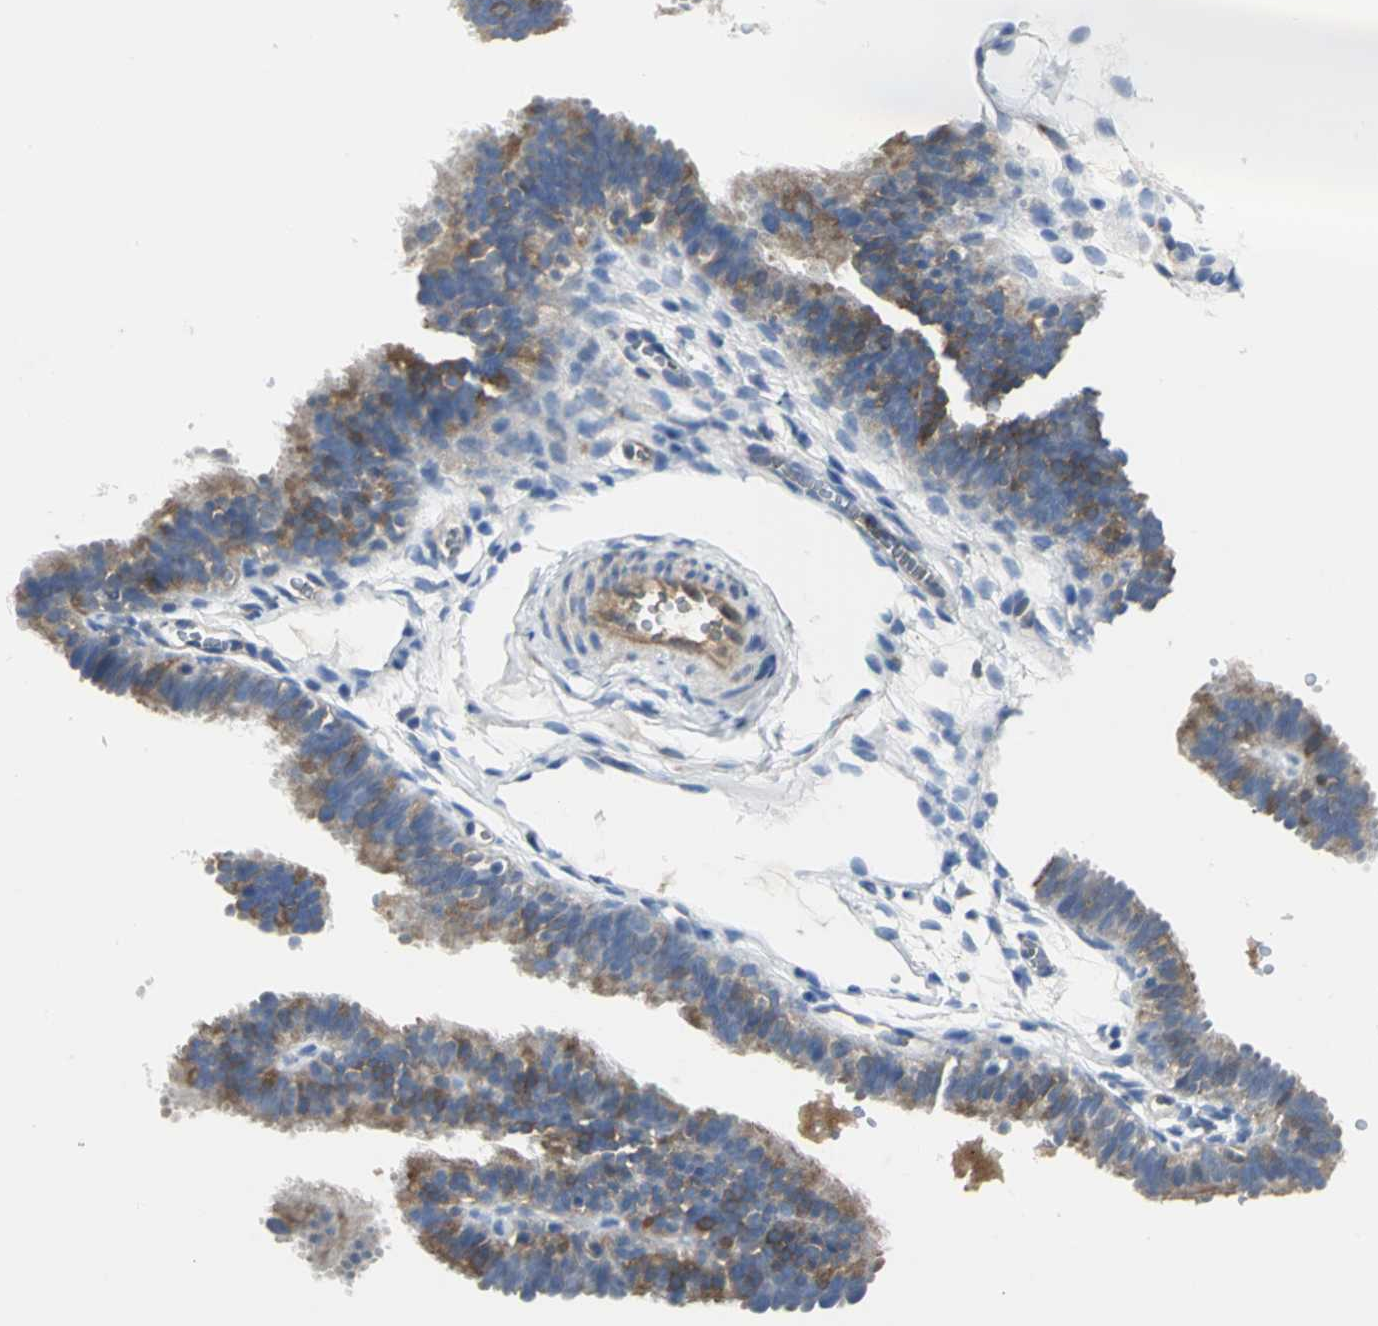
{"staining": {"intensity": "moderate", "quantity": ">75%", "location": "cytoplasmic/membranous"}, "tissue": "fallopian tube", "cell_type": "Glandular cells", "image_type": "normal", "snomed": [{"axis": "morphology", "description": "Normal tissue, NOS"}, {"axis": "topography", "description": "Fallopian tube"}, {"axis": "topography", "description": "Placenta"}], "caption": "Immunohistochemical staining of normal human fallopian tube demonstrates moderate cytoplasmic/membranous protein staining in about >75% of glandular cells. The staining was performed using DAB (3,3'-diaminobenzidine), with brown indicating positive protein expression. Nuclei are stained blue with hematoxylin.", "gene": "CHRNB1", "patient": {"sex": "female", "age": 34}}